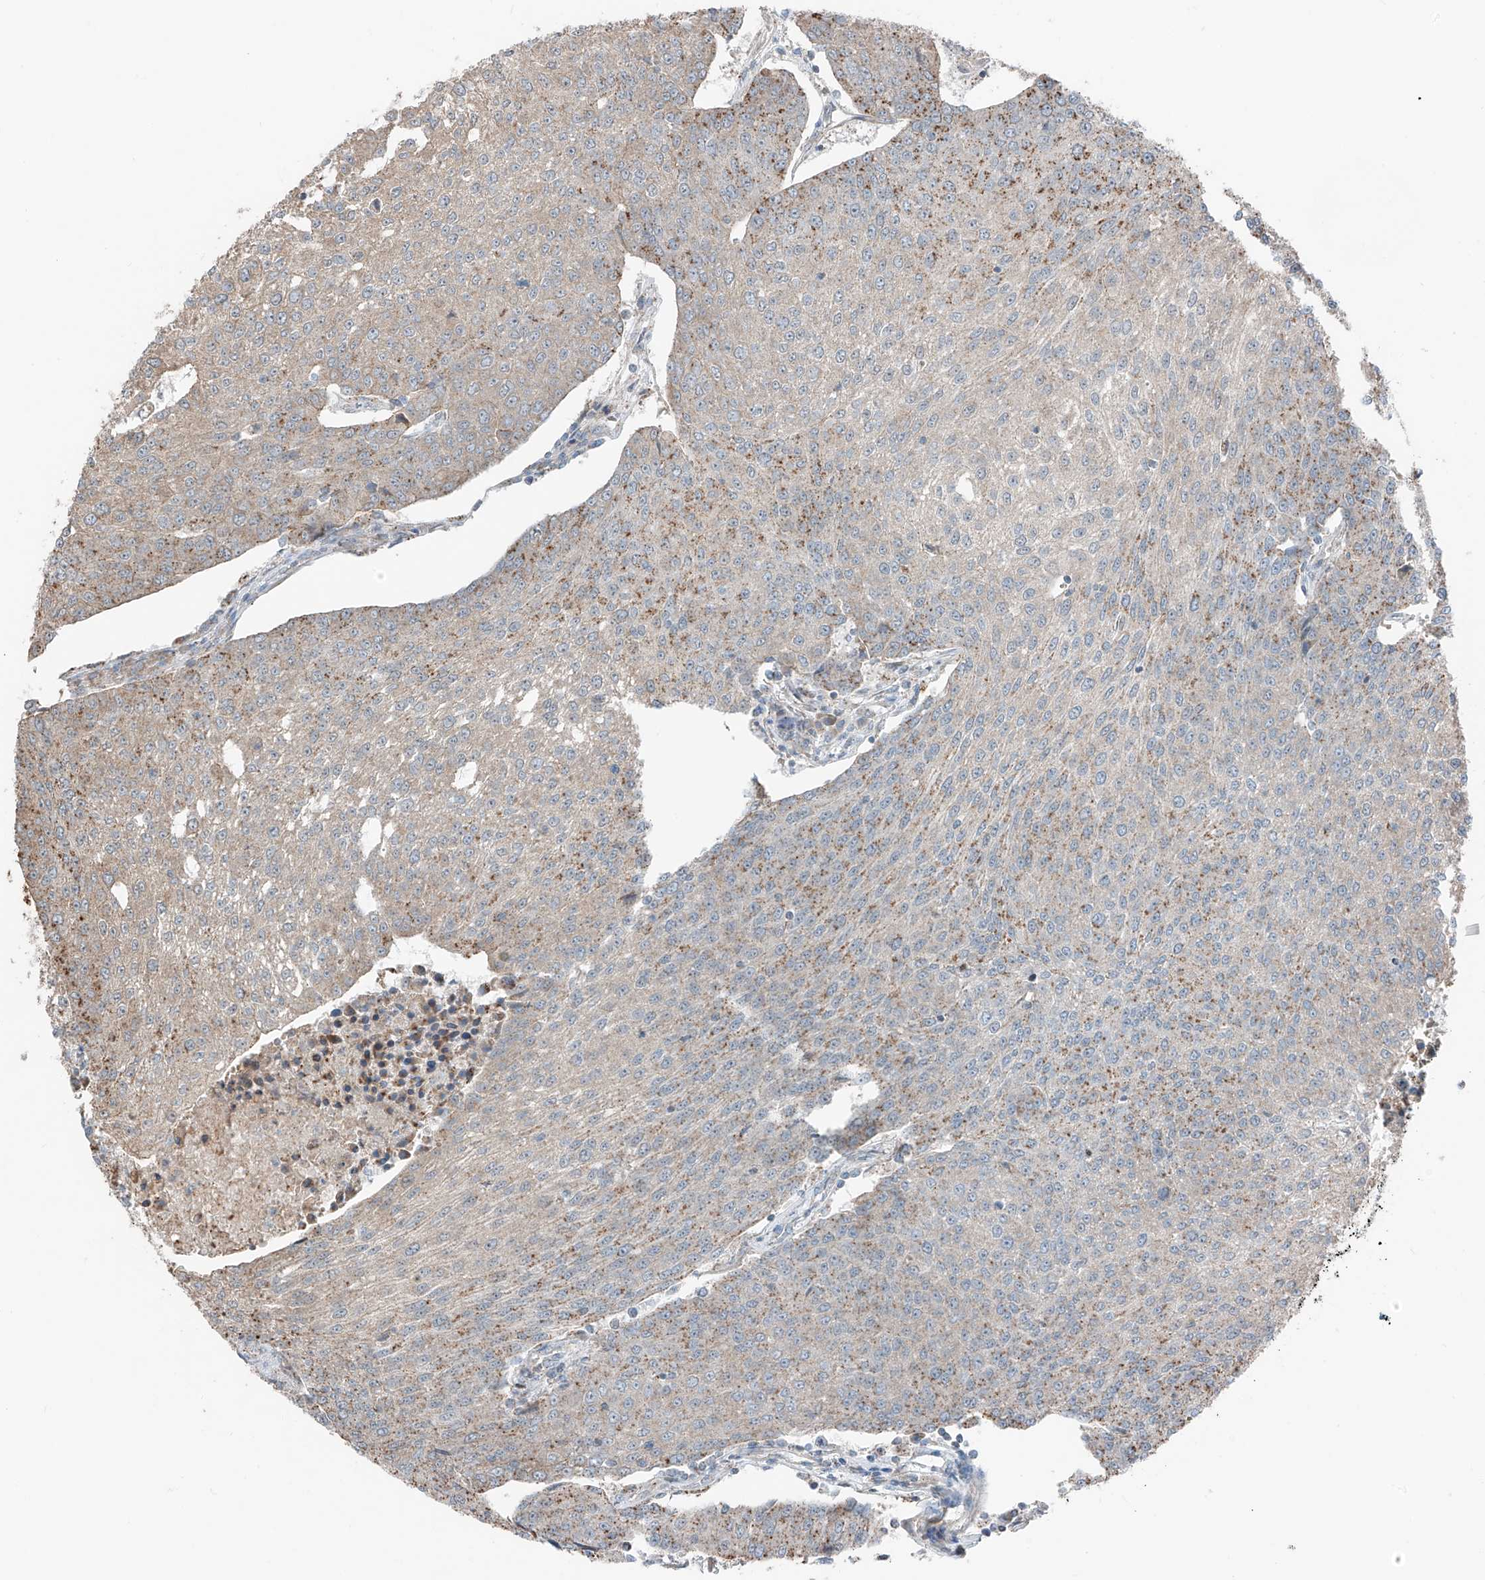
{"staining": {"intensity": "moderate", "quantity": "25%-75%", "location": "cytoplasmic/membranous"}, "tissue": "urothelial cancer", "cell_type": "Tumor cells", "image_type": "cancer", "snomed": [{"axis": "morphology", "description": "Urothelial carcinoma, High grade"}, {"axis": "topography", "description": "Urinary bladder"}], "caption": "Immunohistochemistry (IHC) micrograph of human high-grade urothelial carcinoma stained for a protein (brown), which exhibits medium levels of moderate cytoplasmic/membranous positivity in approximately 25%-75% of tumor cells.", "gene": "CEP162", "patient": {"sex": "female", "age": 85}}